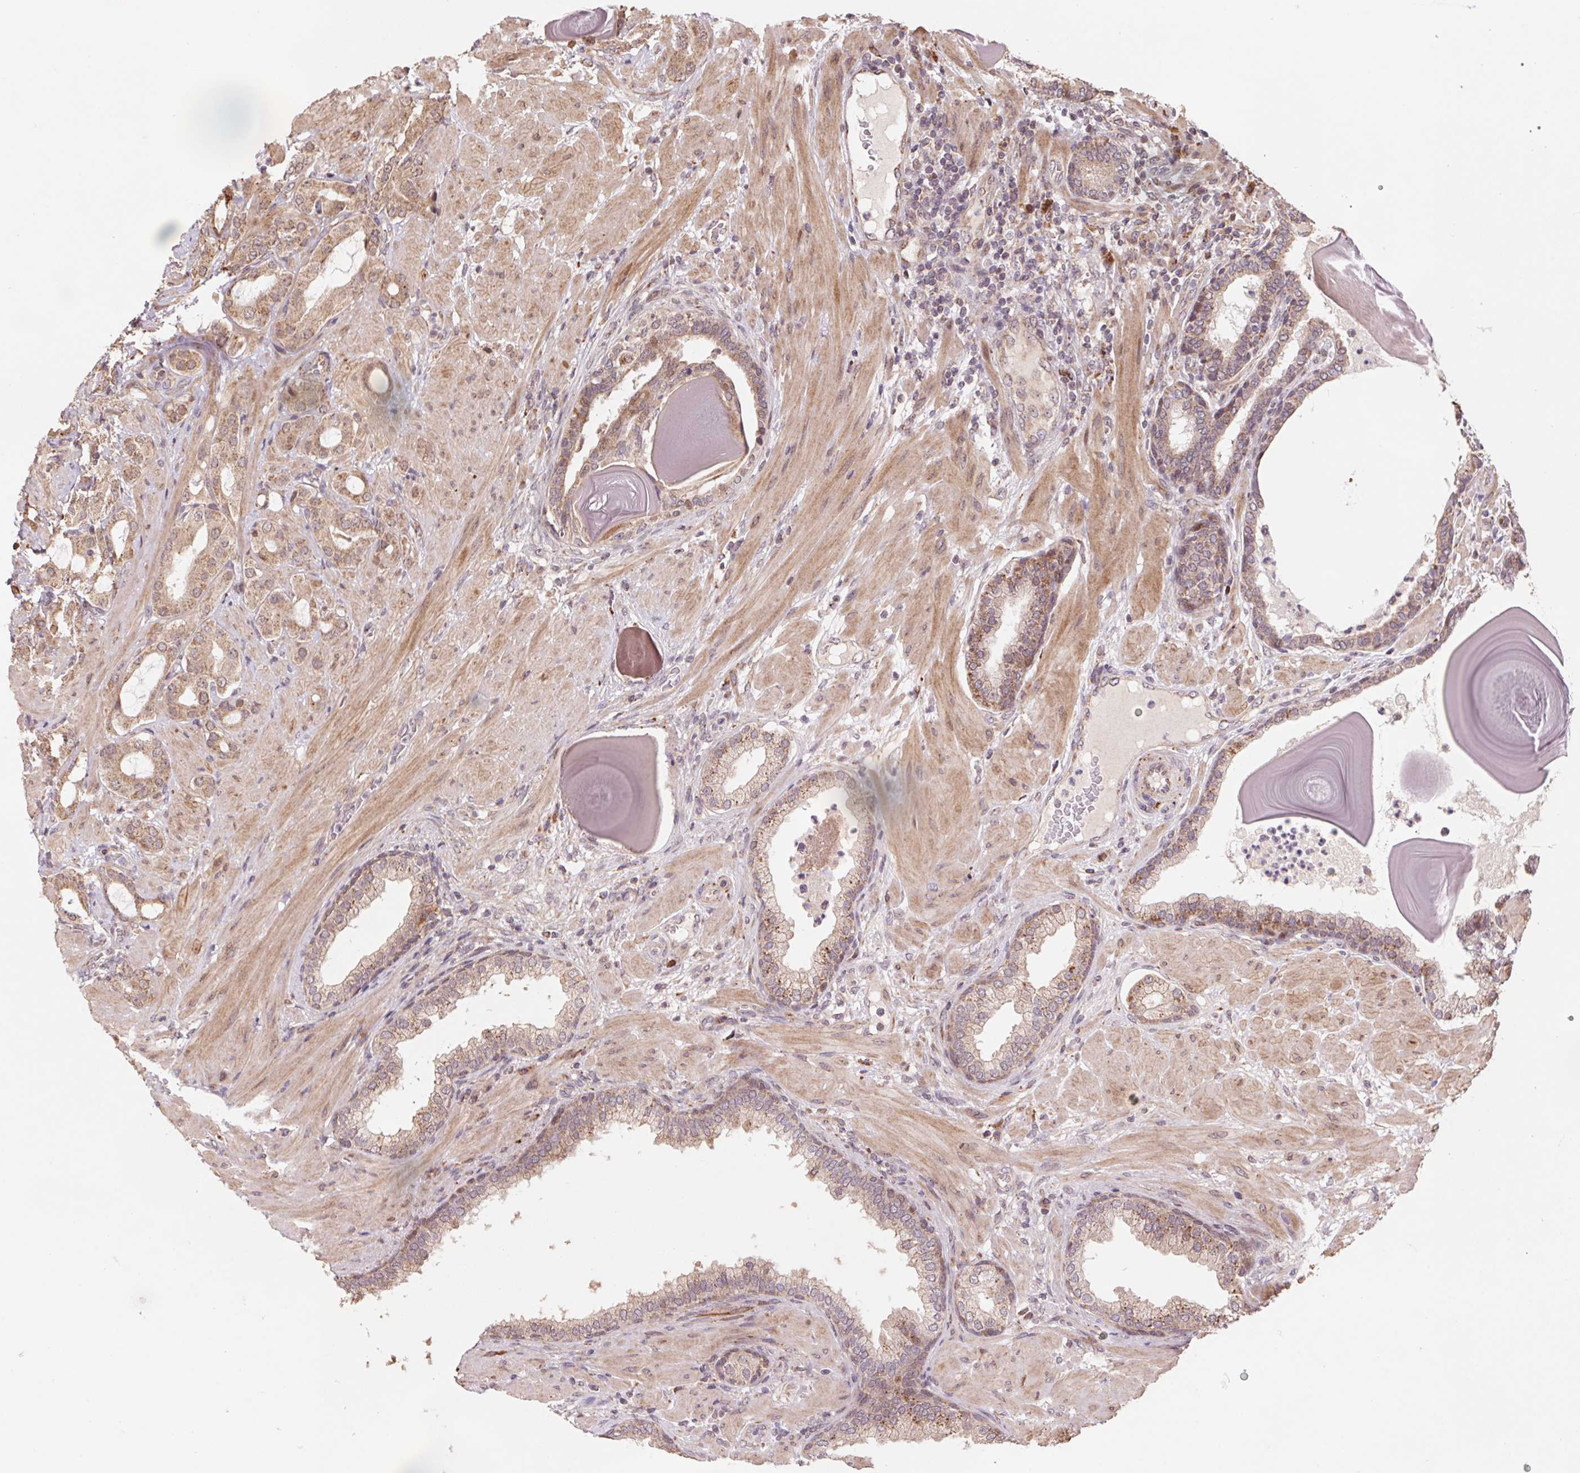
{"staining": {"intensity": "weak", "quantity": ">75%", "location": "cytoplasmic/membranous"}, "tissue": "prostate cancer", "cell_type": "Tumor cells", "image_type": "cancer", "snomed": [{"axis": "morphology", "description": "Adenocarcinoma, Low grade"}, {"axis": "topography", "description": "Prostate"}], "caption": "IHC of human prostate cancer (adenocarcinoma (low-grade)) displays low levels of weak cytoplasmic/membranous staining in approximately >75% of tumor cells.", "gene": "PDHA1", "patient": {"sex": "male", "age": 57}}